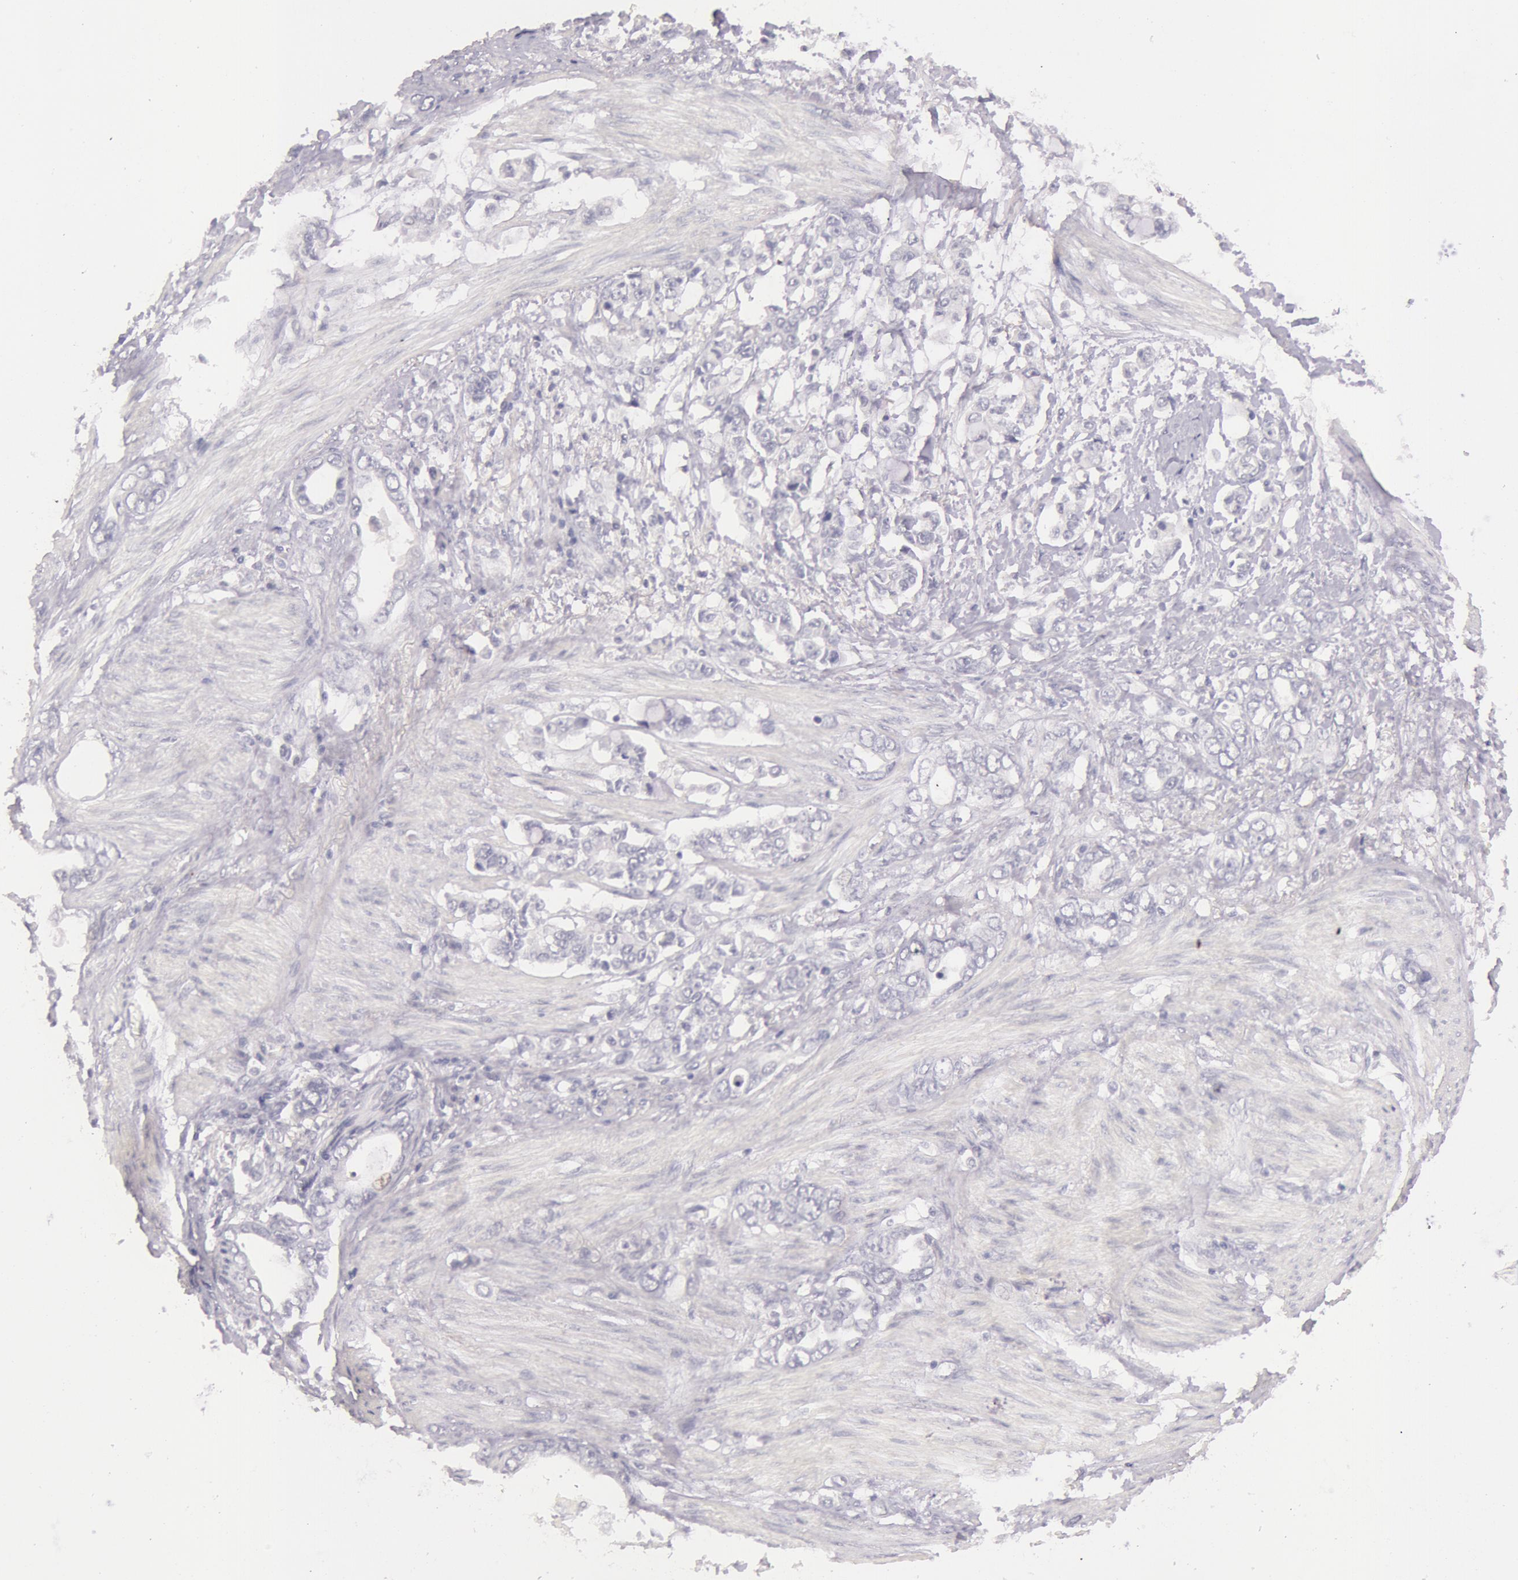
{"staining": {"intensity": "negative", "quantity": "none", "location": "none"}, "tissue": "stomach cancer", "cell_type": "Tumor cells", "image_type": "cancer", "snomed": [{"axis": "morphology", "description": "Adenocarcinoma, NOS"}, {"axis": "topography", "description": "Stomach"}], "caption": "This photomicrograph is of stomach cancer (adenocarcinoma) stained with immunohistochemistry (IHC) to label a protein in brown with the nuclei are counter-stained blue. There is no positivity in tumor cells.", "gene": "RBMY1F", "patient": {"sex": "male", "age": 78}}